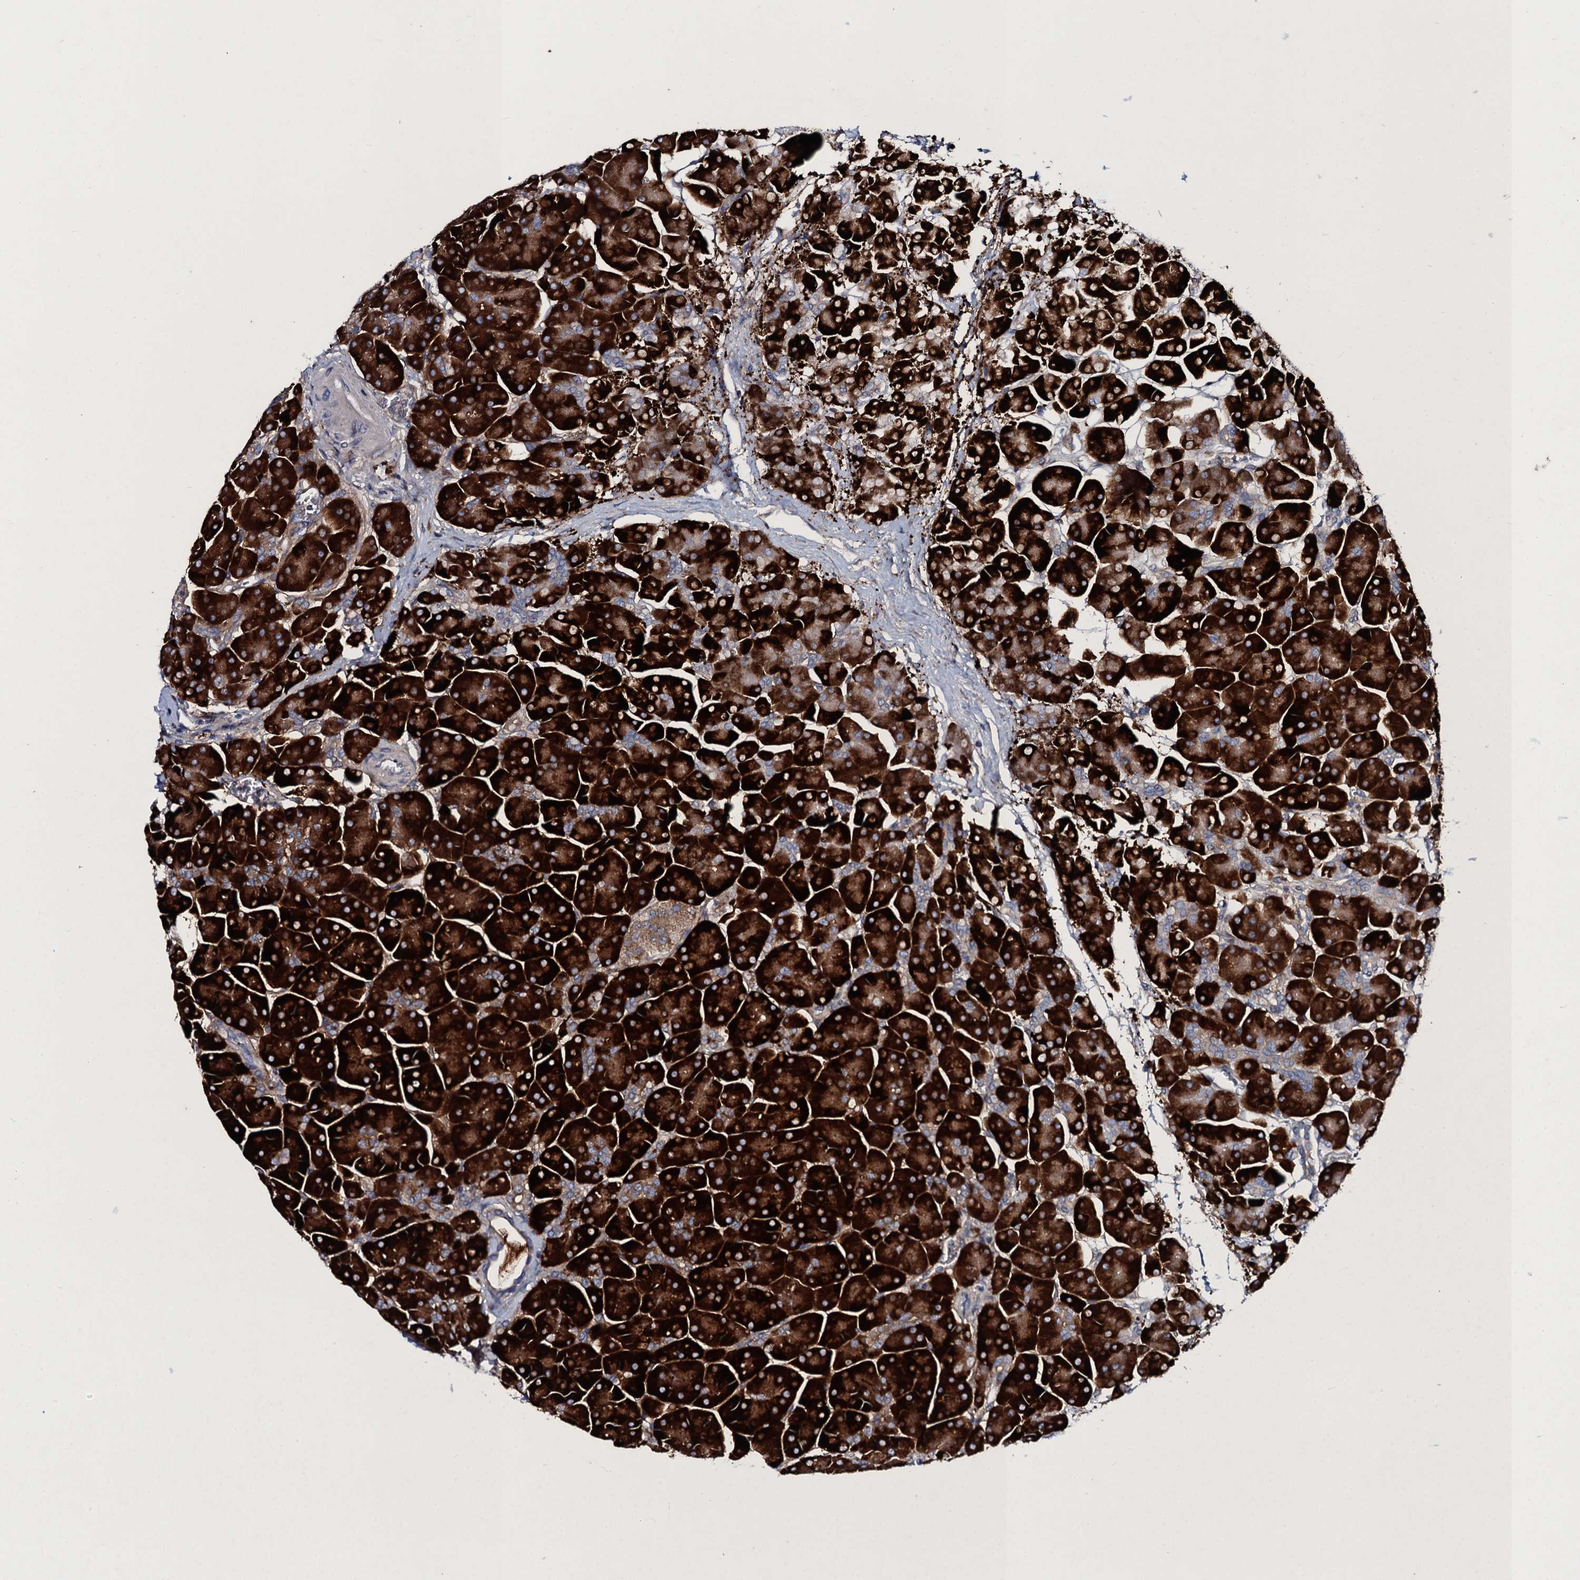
{"staining": {"intensity": "strong", "quantity": ">75%", "location": "cytoplasmic/membranous"}, "tissue": "pancreas", "cell_type": "Exocrine glandular cells", "image_type": "normal", "snomed": [{"axis": "morphology", "description": "Normal tissue, NOS"}, {"axis": "topography", "description": "Pancreas"}], "caption": "Immunohistochemical staining of normal human pancreas demonstrates strong cytoplasmic/membranous protein expression in about >75% of exocrine glandular cells.", "gene": "TPGS2", "patient": {"sex": "male", "age": 66}}